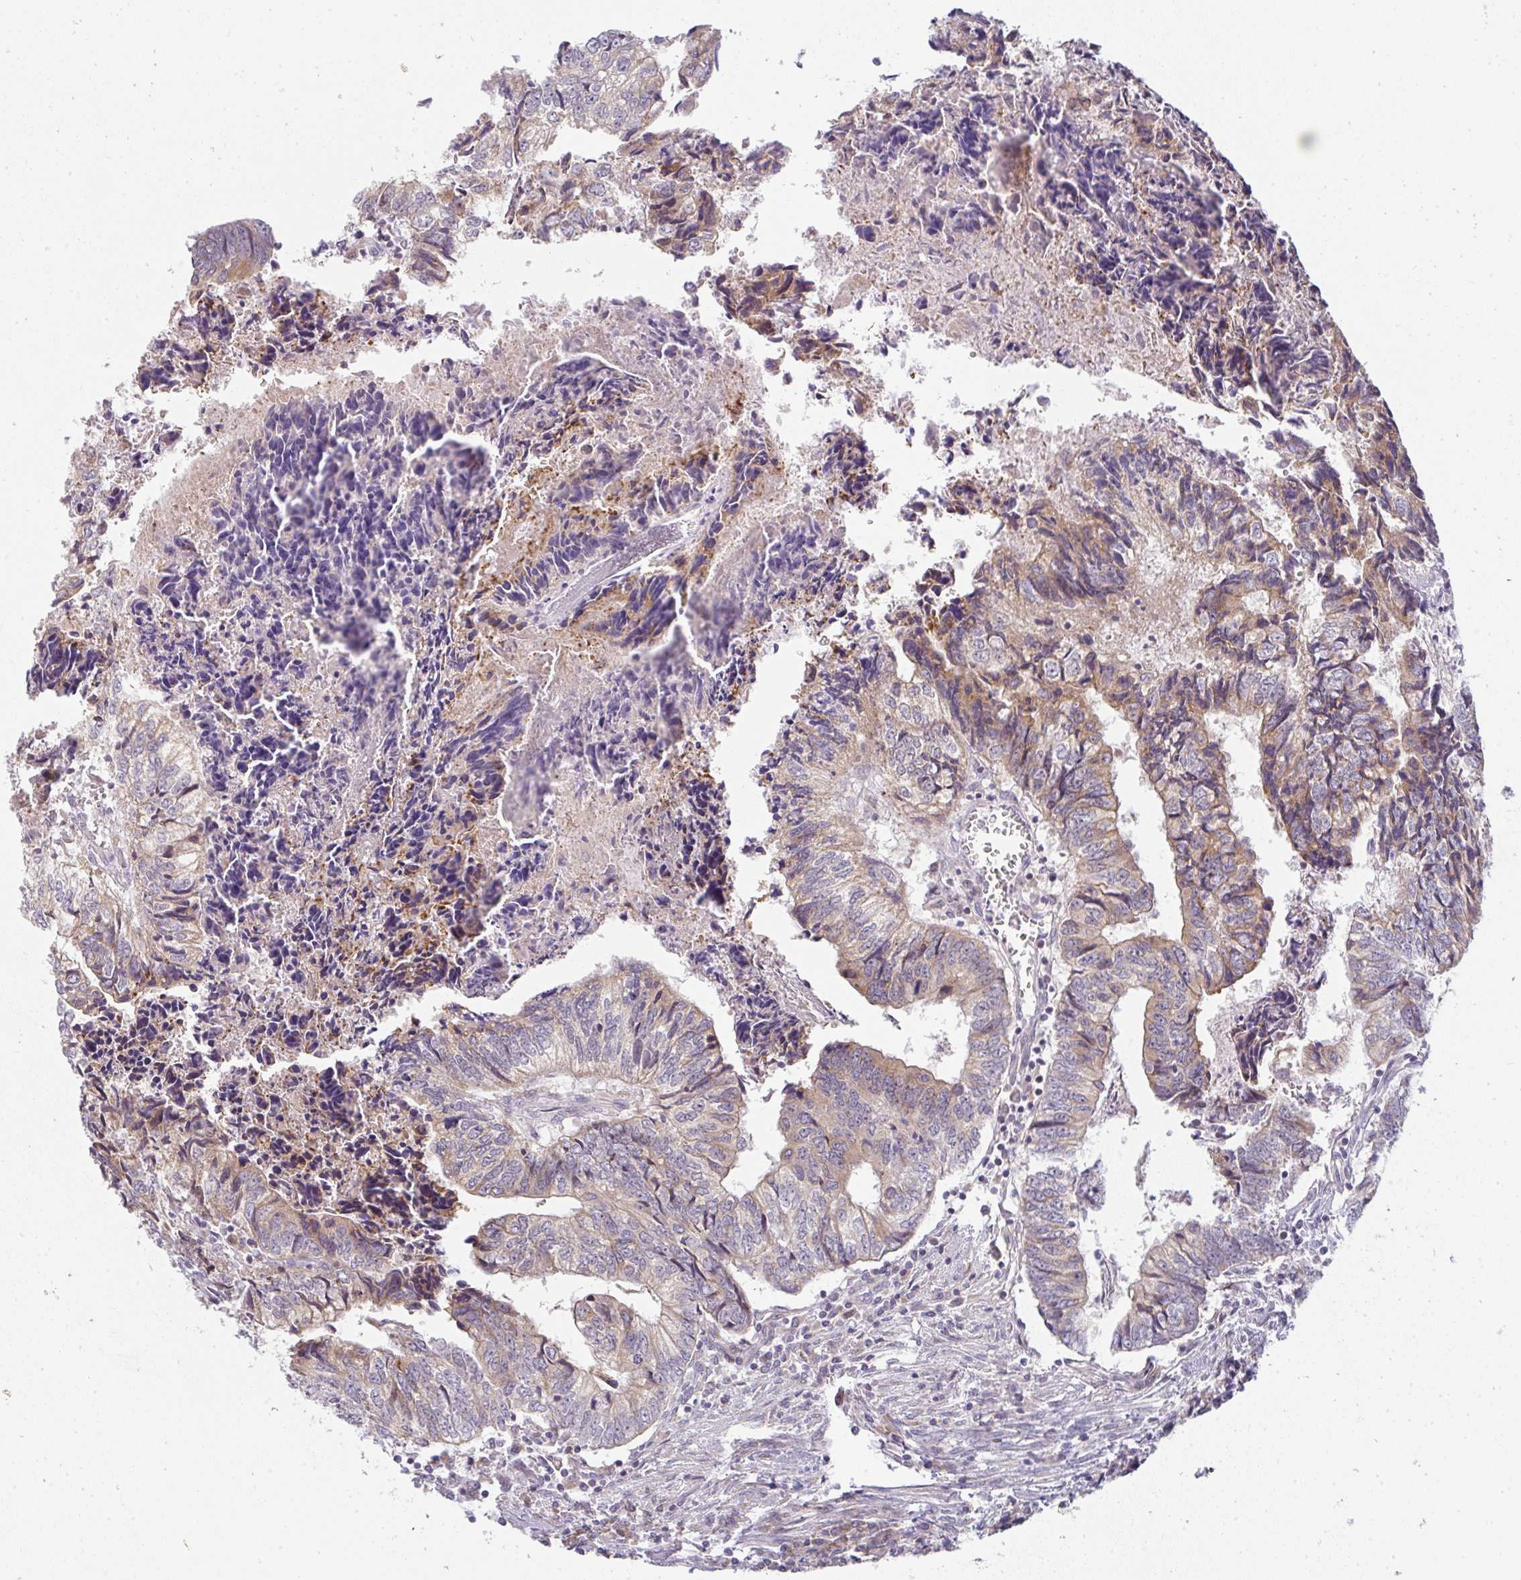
{"staining": {"intensity": "weak", "quantity": "25%-75%", "location": "cytoplasmic/membranous"}, "tissue": "colorectal cancer", "cell_type": "Tumor cells", "image_type": "cancer", "snomed": [{"axis": "morphology", "description": "Adenocarcinoma, NOS"}, {"axis": "topography", "description": "Colon"}], "caption": "DAB immunohistochemical staining of human colorectal cancer (adenocarcinoma) shows weak cytoplasmic/membranous protein positivity in approximately 25%-75% of tumor cells. The protein is shown in brown color, while the nuclei are stained blue.", "gene": "MOB1A", "patient": {"sex": "male", "age": 86}}